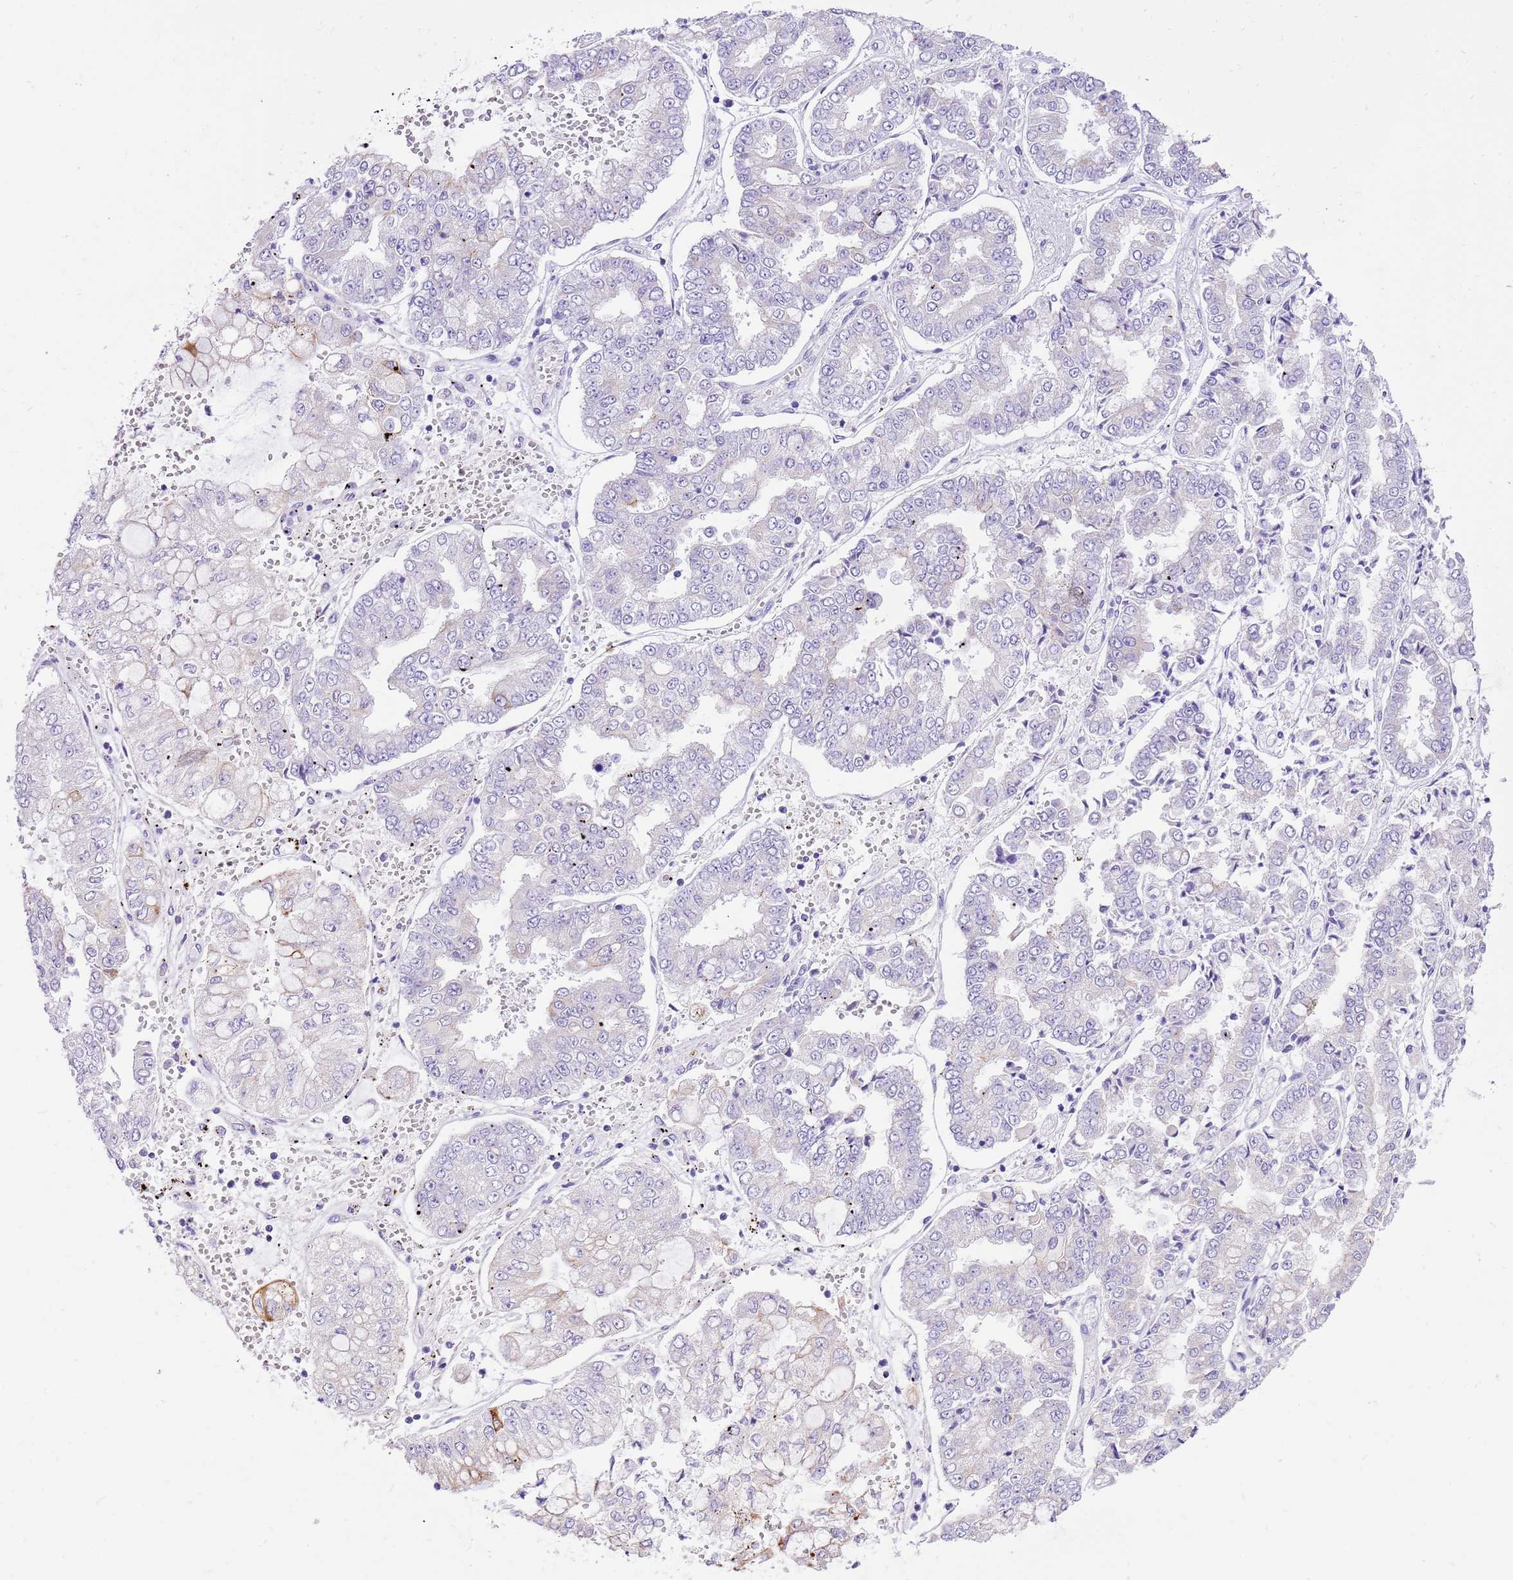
{"staining": {"intensity": "negative", "quantity": "none", "location": "none"}, "tissue": "stomach cancer", "cell_type": "Tumor cells", "image_type": "cancer", "snomed": [{"axis": "morphology", "description": "Adenocarcinoma, NOS"}, {"axis": "topography", "description": "Stomach"}], "caption": "The immunohistochemistry (IHC) micrograph has no significant staining in tumor cells of stomach adenocarcinoma tissue.", "gene": "R3HDM4", "patient": {"sex": "male", "age": 76}}